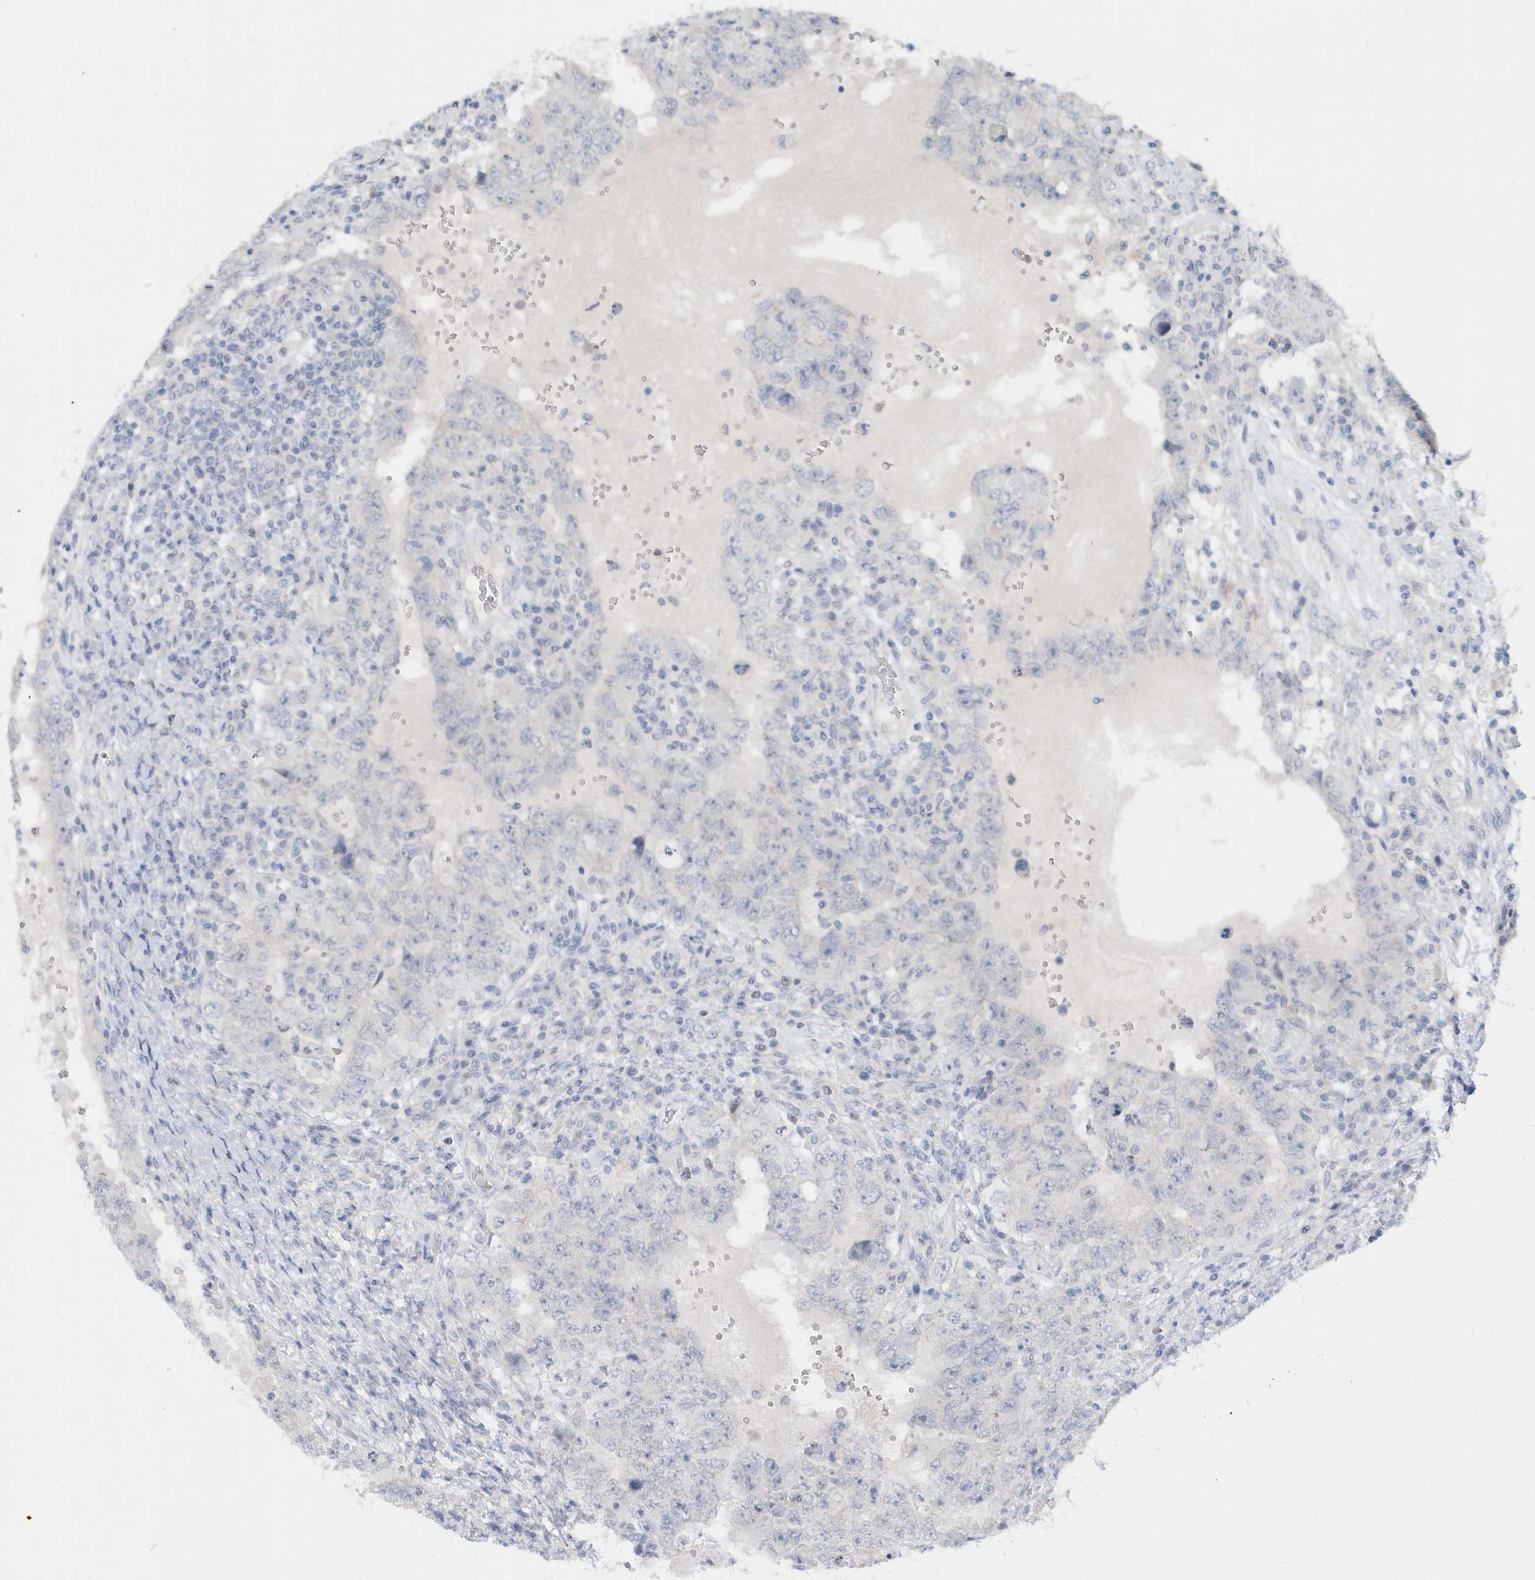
{"staining": {"intensity": "negative", "quantity": "none", "location": "none"}, "tissue": "testis cancer", "cell_type": "Tumor cells", "image_type": "cancer", "snomed": [{"axis": "morphology", "description": "Carcinoma, Embryonal, NOS"}, {"axis": "topography", "description": "Testis"}], "caption": "Testis cancer (embryonal carcinoma) was stained to show a protein in brown. There is no significant expression in tumor cells.", "gene": "RPE", "patient": {"sex": "male", "age": 26}}